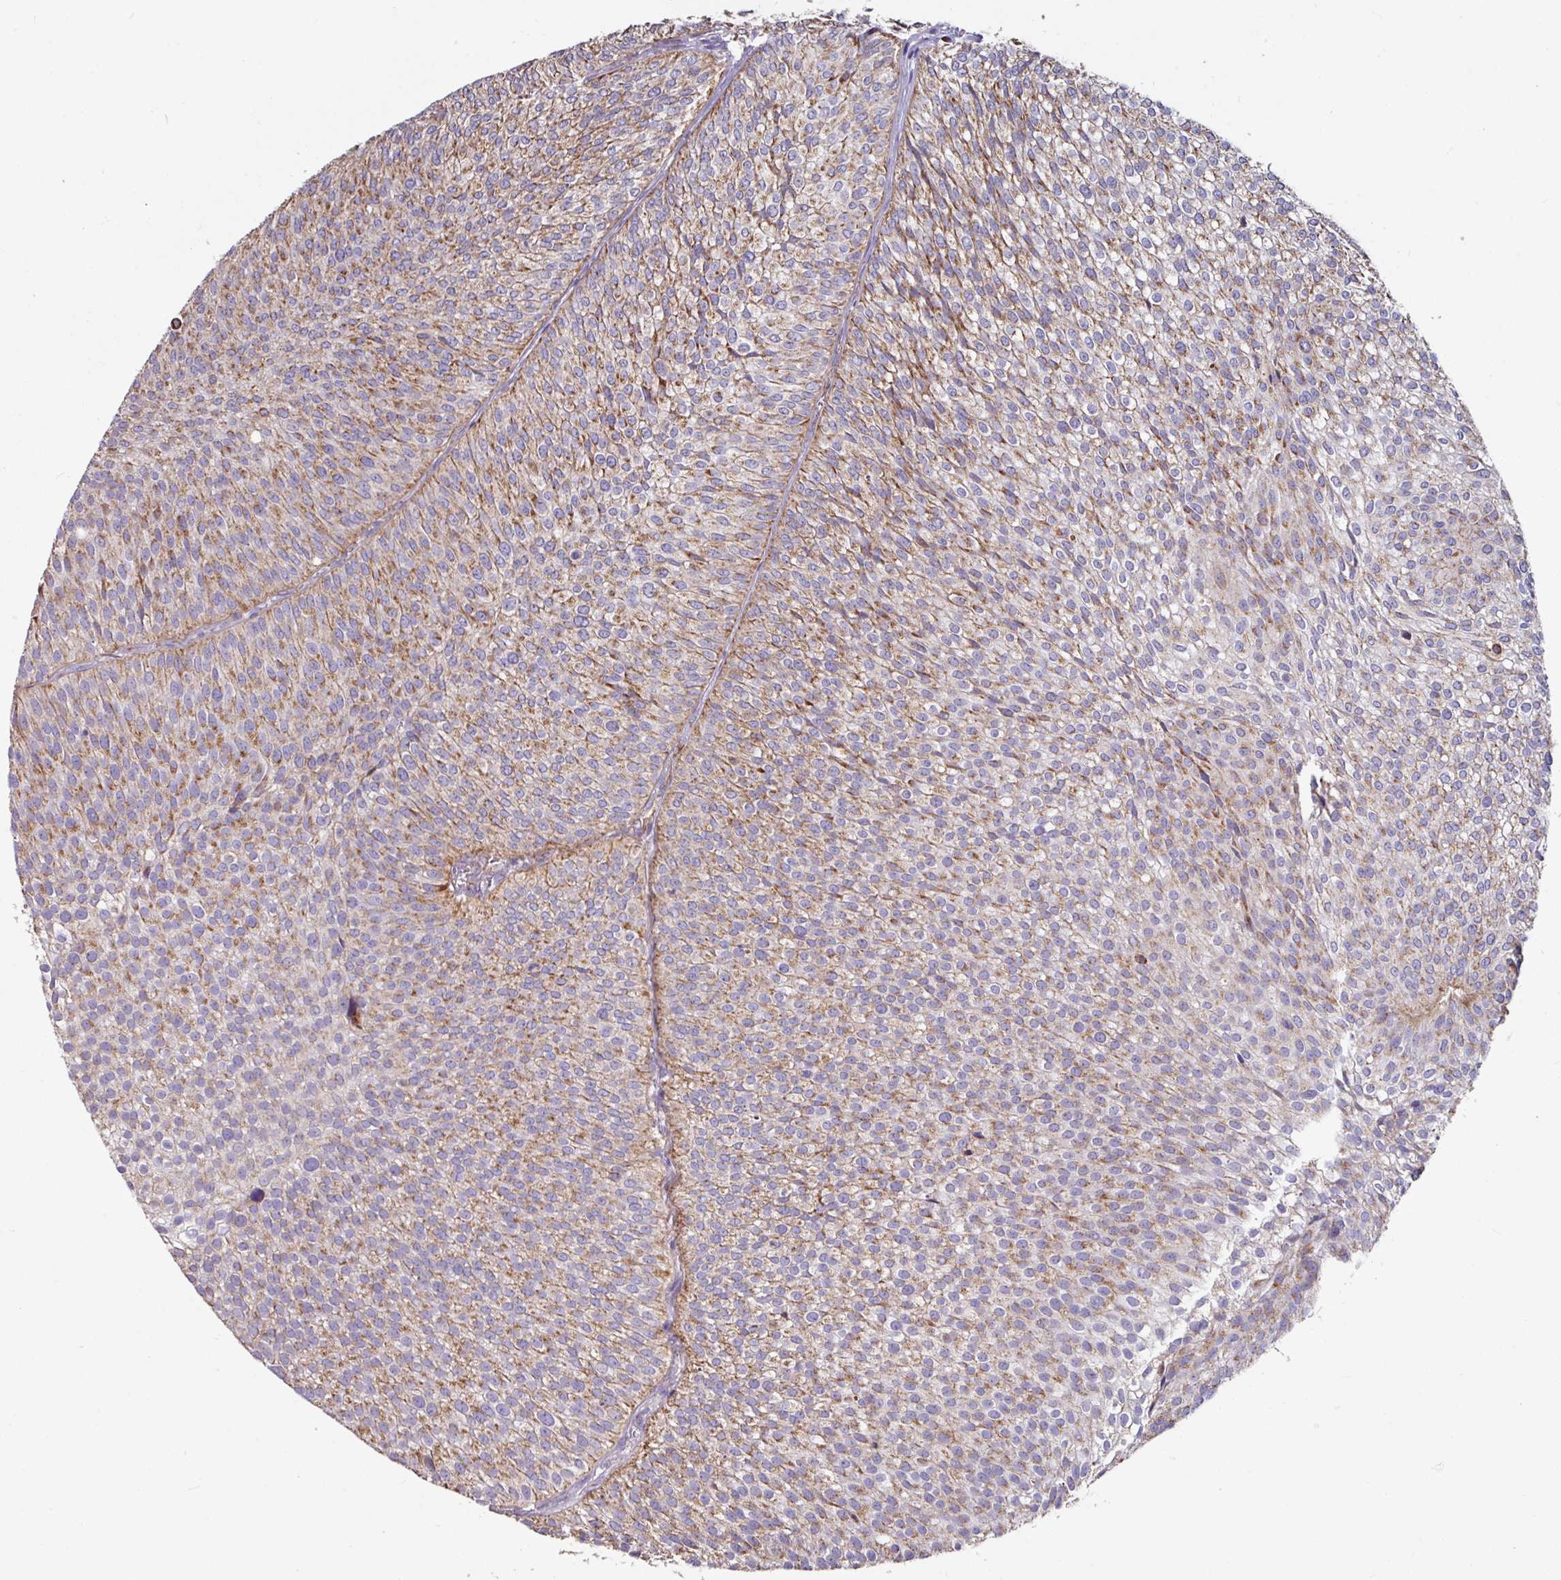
{"staining": {"intensity": "moderate", "quantity": "25%-75%", "location": "cytoplasmic/membranous"}, "tissue": "urothelial cancer", "cell_type": "Tumor cells", "image_type": "cancer", "snomed": [{"axis": "morphology", "description": "Urothelial carcinoma, Low grade"}, {"axis": "topography", "description": "Urinary bladder"}], "caption": "Human urothelial cancer stained for a protein (brown) reveals moderate cytoplasmic/membranous positive staining in approximately 25%-75% of tumor cells.", "gene": "OR2D3", "patient": {"sex": "male", "age": 91}}